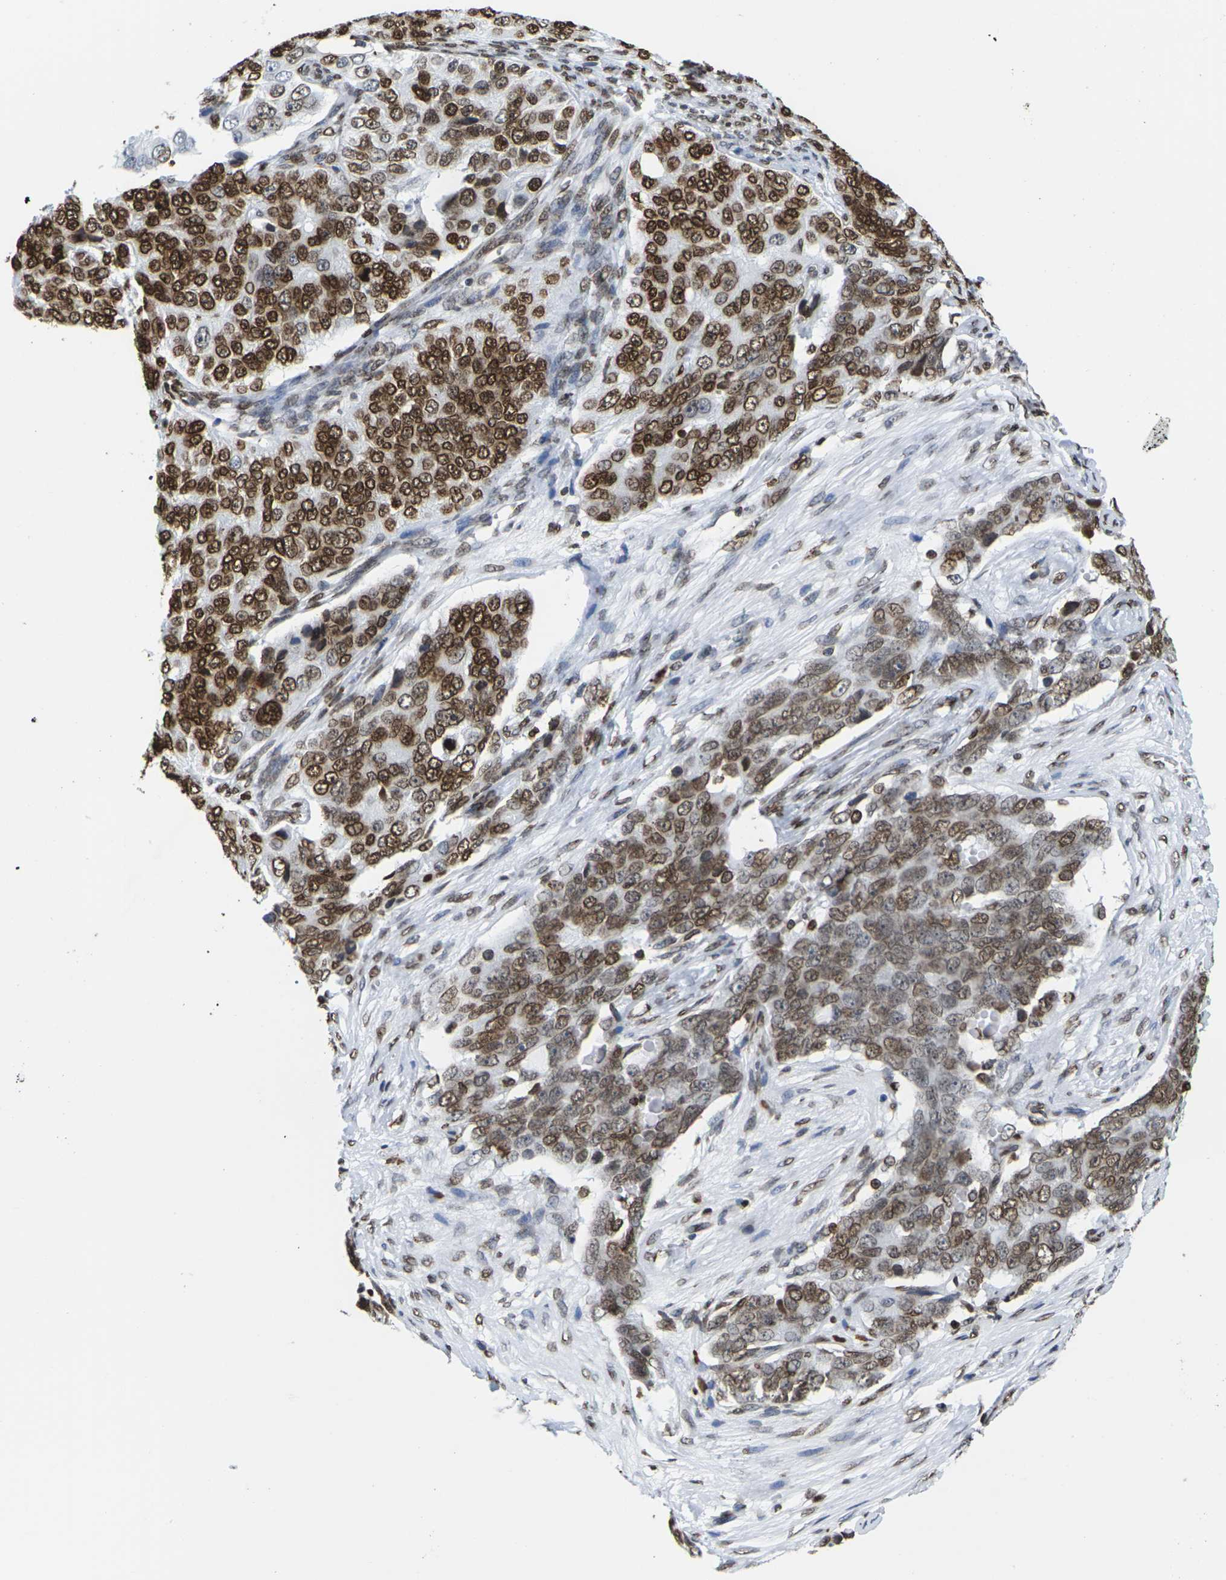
{"staining": {"intensity": "strong", "quantity": ">75%", "location": "cytoplasmic/membranous,nuclear"}, "tissue": "ovarian cancer", "cell_type": "Tumor cells", "image_type": "cancer", "snomed": [{"axis": "morphology", "description": "Carcinoma, endometroid"}, {"axis": "topography", "description": "Ovary"}], "caption": "High-power microscopy captured an IHC histopathology image of ovarian cancer (endometroid carcinoma), revealing strong cytoplasmic/membranous and nuclear expression in about >75% of tumor cells.", "gene": "H2AC21", "patient": {"sex": "female", "age": 51}}